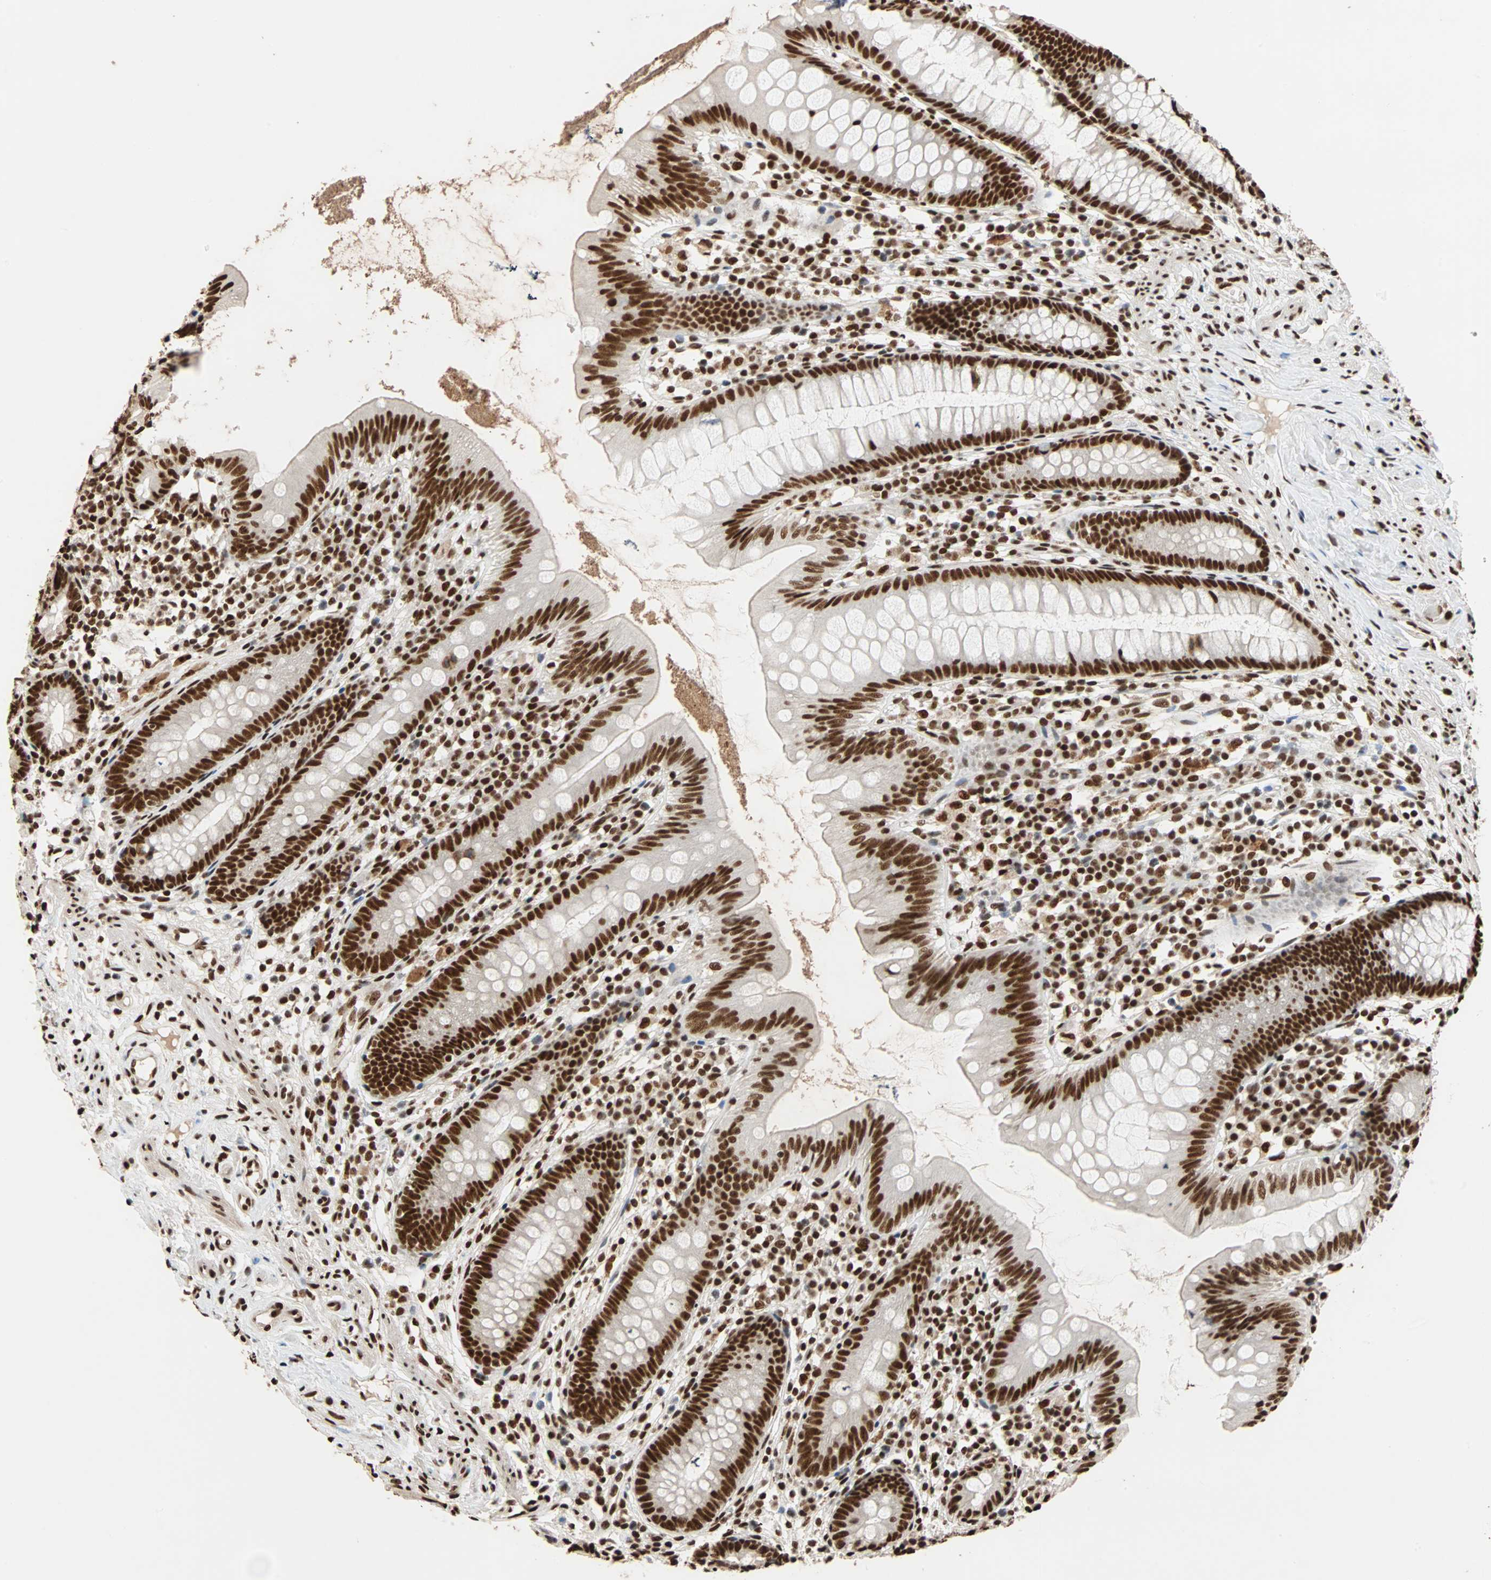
{"staining": {"intensity": "strong", "quantity": ">75%", "location": "nuclear"}, "tissue": "appendix", "cell_type": "Glandular cells", "image_type": "normal", "snomed": [{"axis": "morphology", "description": "Normal tissue, NOS"}, {"axis": "topography", "description": "Appendix"}], "caption": "Appendix stained with DAB IHC displays high levels of strong nuclear staining in about >75% of glandular cells. The staining was performed using DAB, with brown indicating positive protein expression. Nuclei are stained blue with hematoxylin.", "gene": "ILF2", "patient": {"sex": "male", "age": 52}}